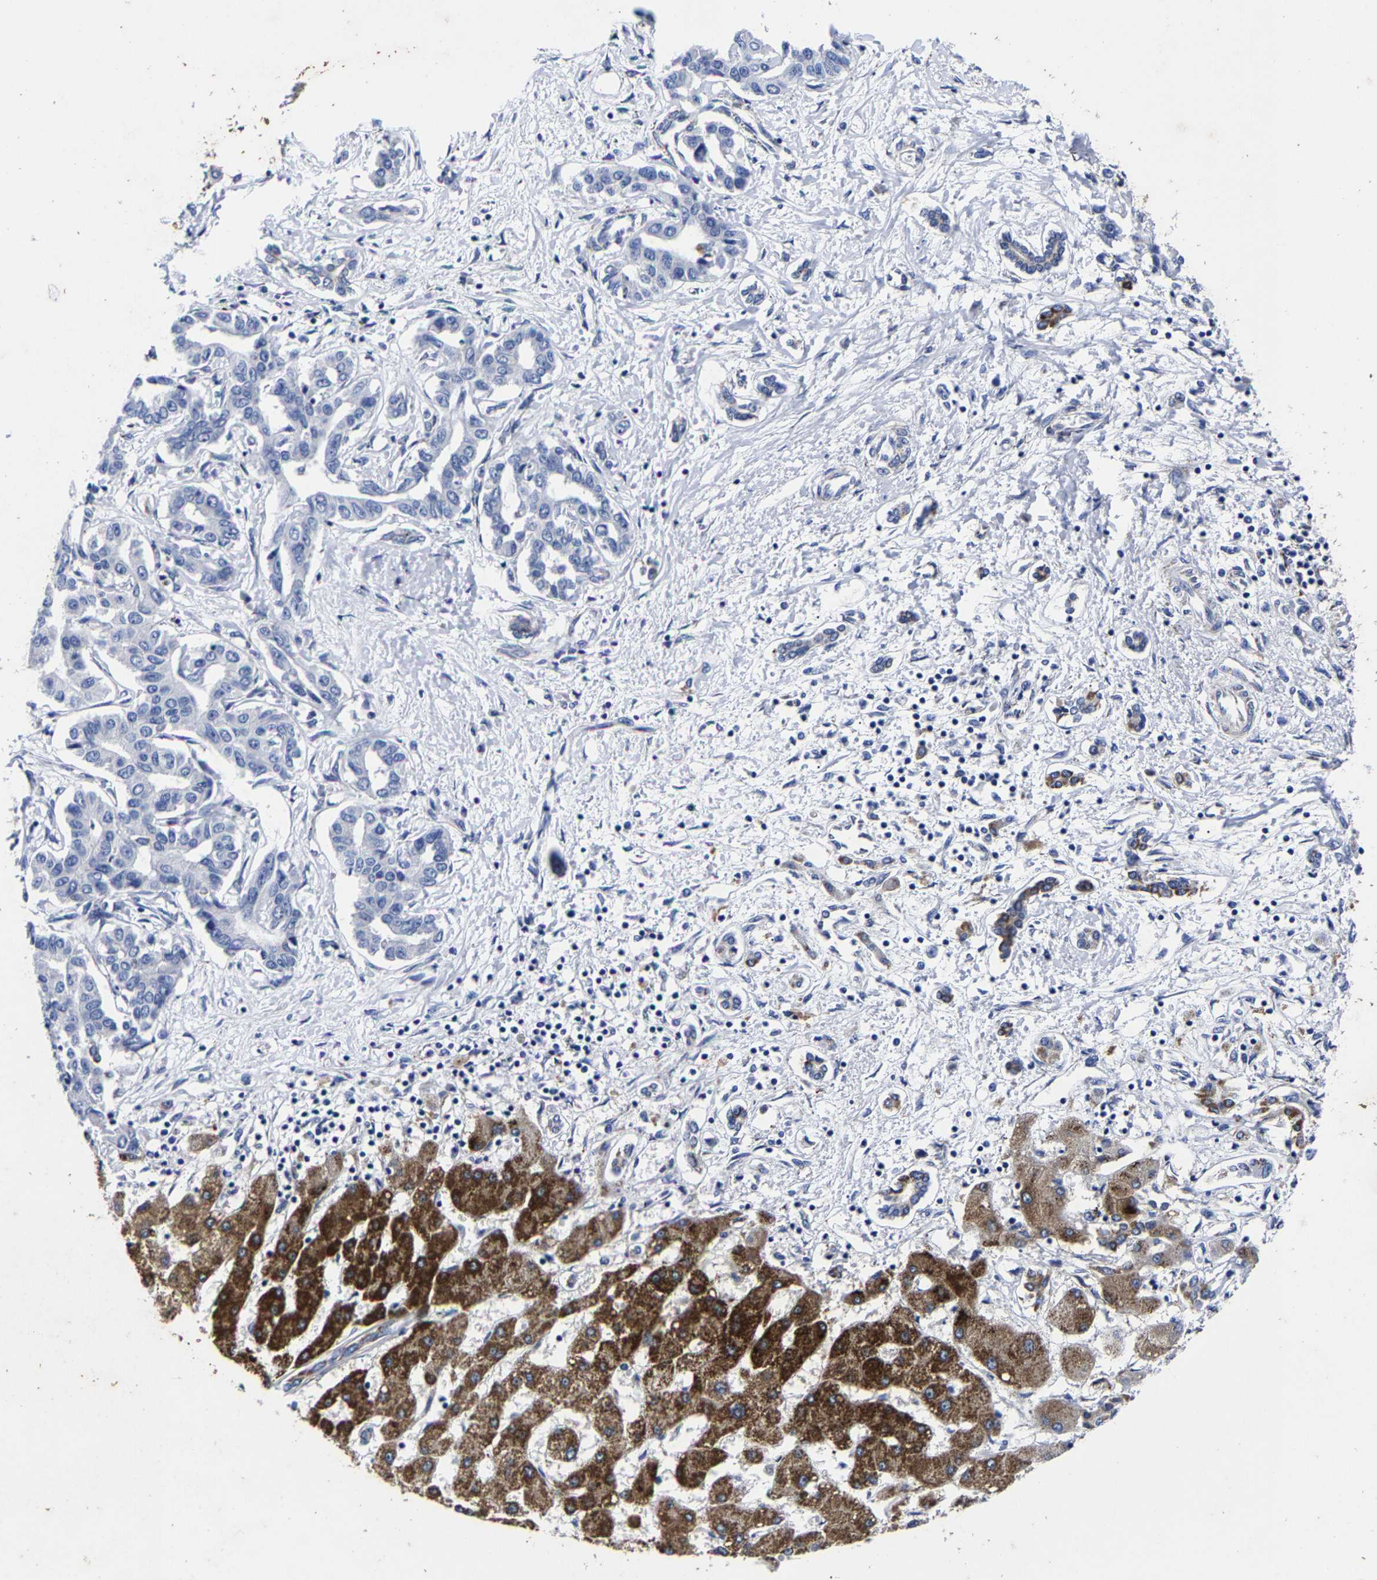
{"staining": {"intensity": "negative", "quantity": "none", "location": "none"}, "tissue": "liver cancer", "cell_type": "Tumor cells", "image_type": "cancer", "snomed": [{"axis": "morphology", "description": "Cholangiocarcinoma"}, {"axis": "topography", "description": "Liver"}], "caption": "Tumor cells are negative for brown protein staining in liver cholangiocarcinoma. The staining is performed using DAB brown chromogen with nuclei counter-stained in using hematoxylin.", "gene": "AASS", "patient": {"sex": "male", "age": 59}}